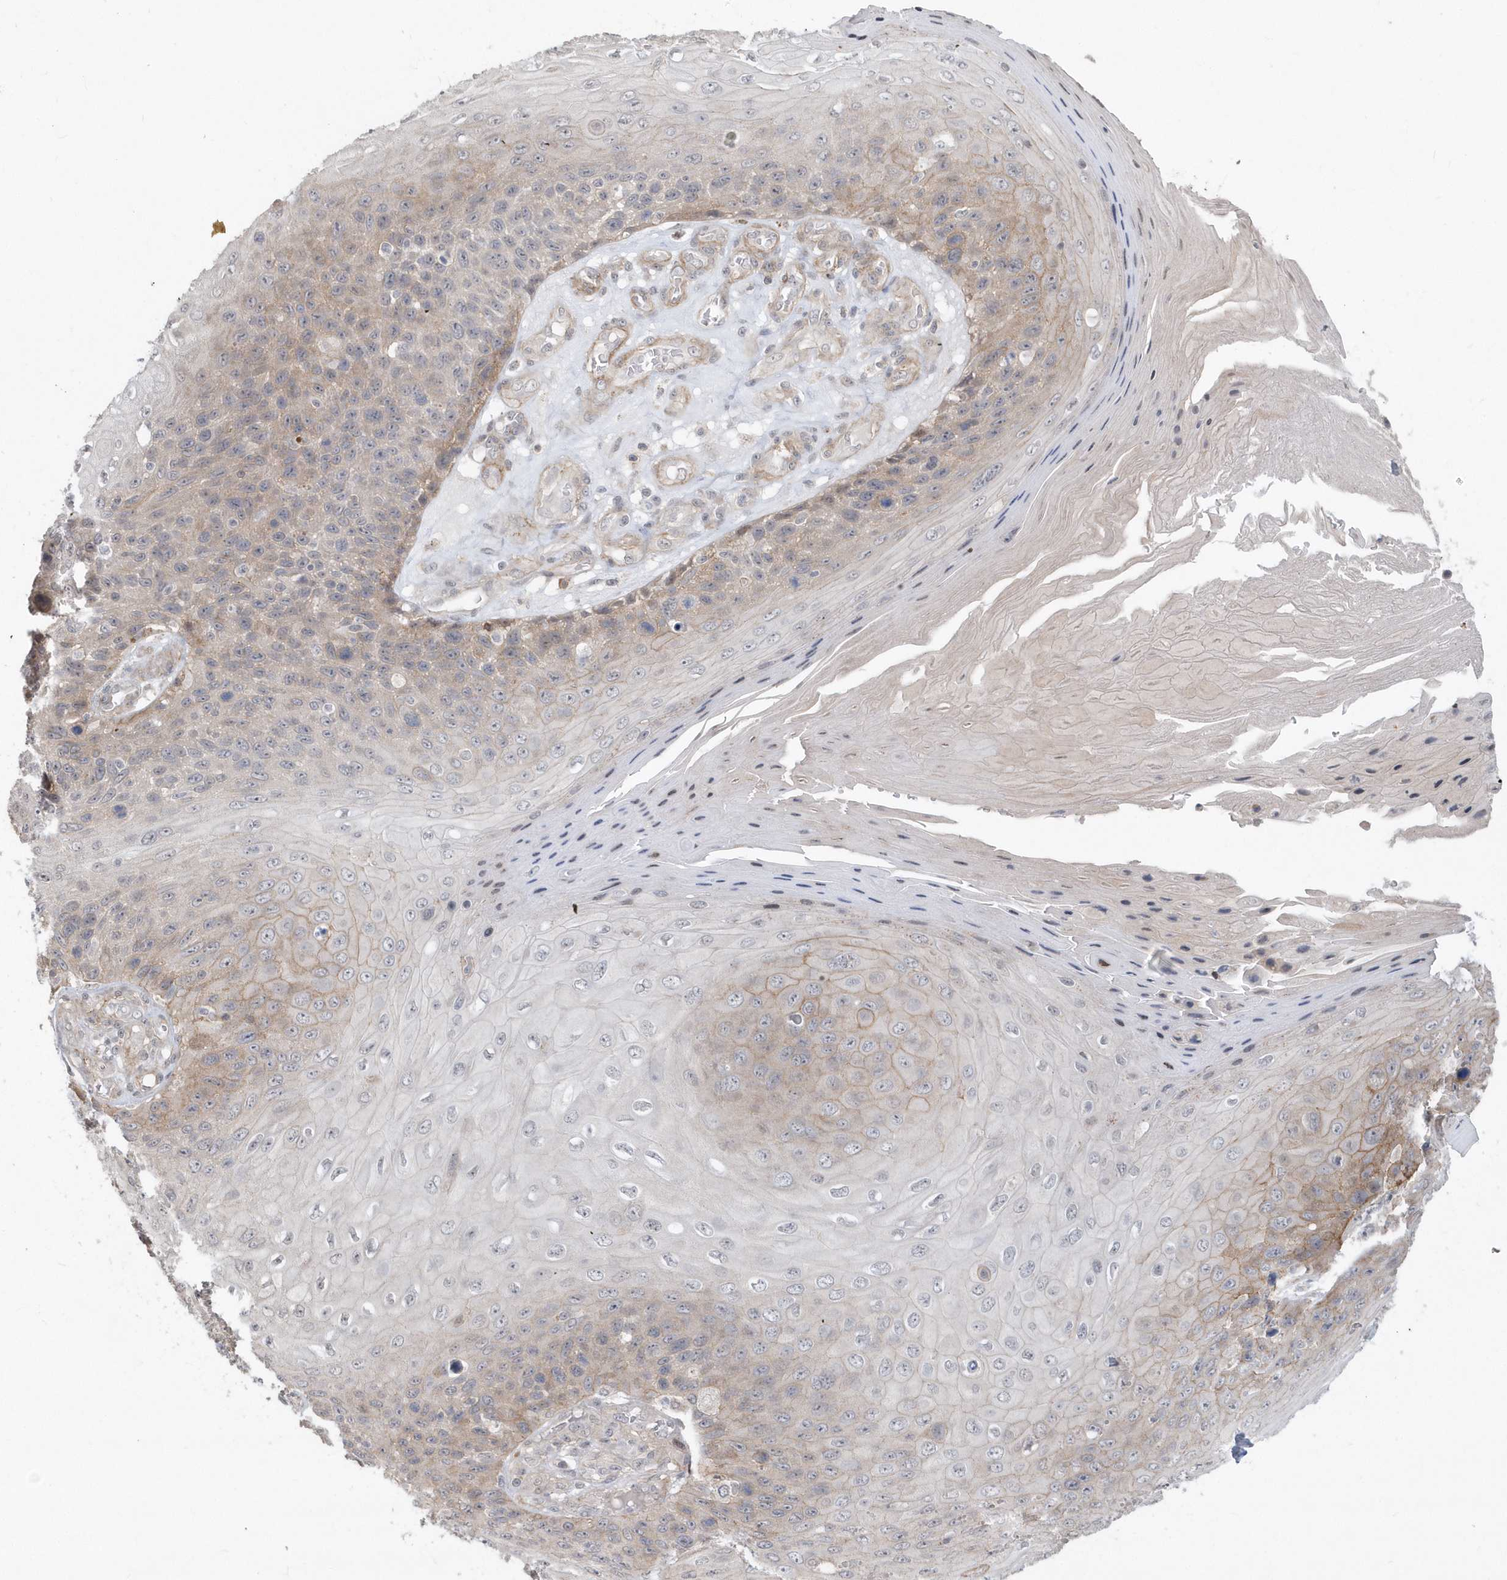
{"staining": {"intensity": "moderate", "quantity": "<25%", "location": "cytoplasmic/membranous"}, "tissue": "skin cancer", "cell_type": "Tumor cells", "image_type": "cancer", "snomed": [{"axis": "morphology", "description": "Squamous cell carcinoma, NOS"}, {"axis": "topography", "description": "Skin"}], "caption": "Tumor cells show moderate cytoplasmic/membranous staining in approximately <25% of cells in skin cancer.", "gene": "CRIP3", "patient": {"sex": "female", "age": 88}}